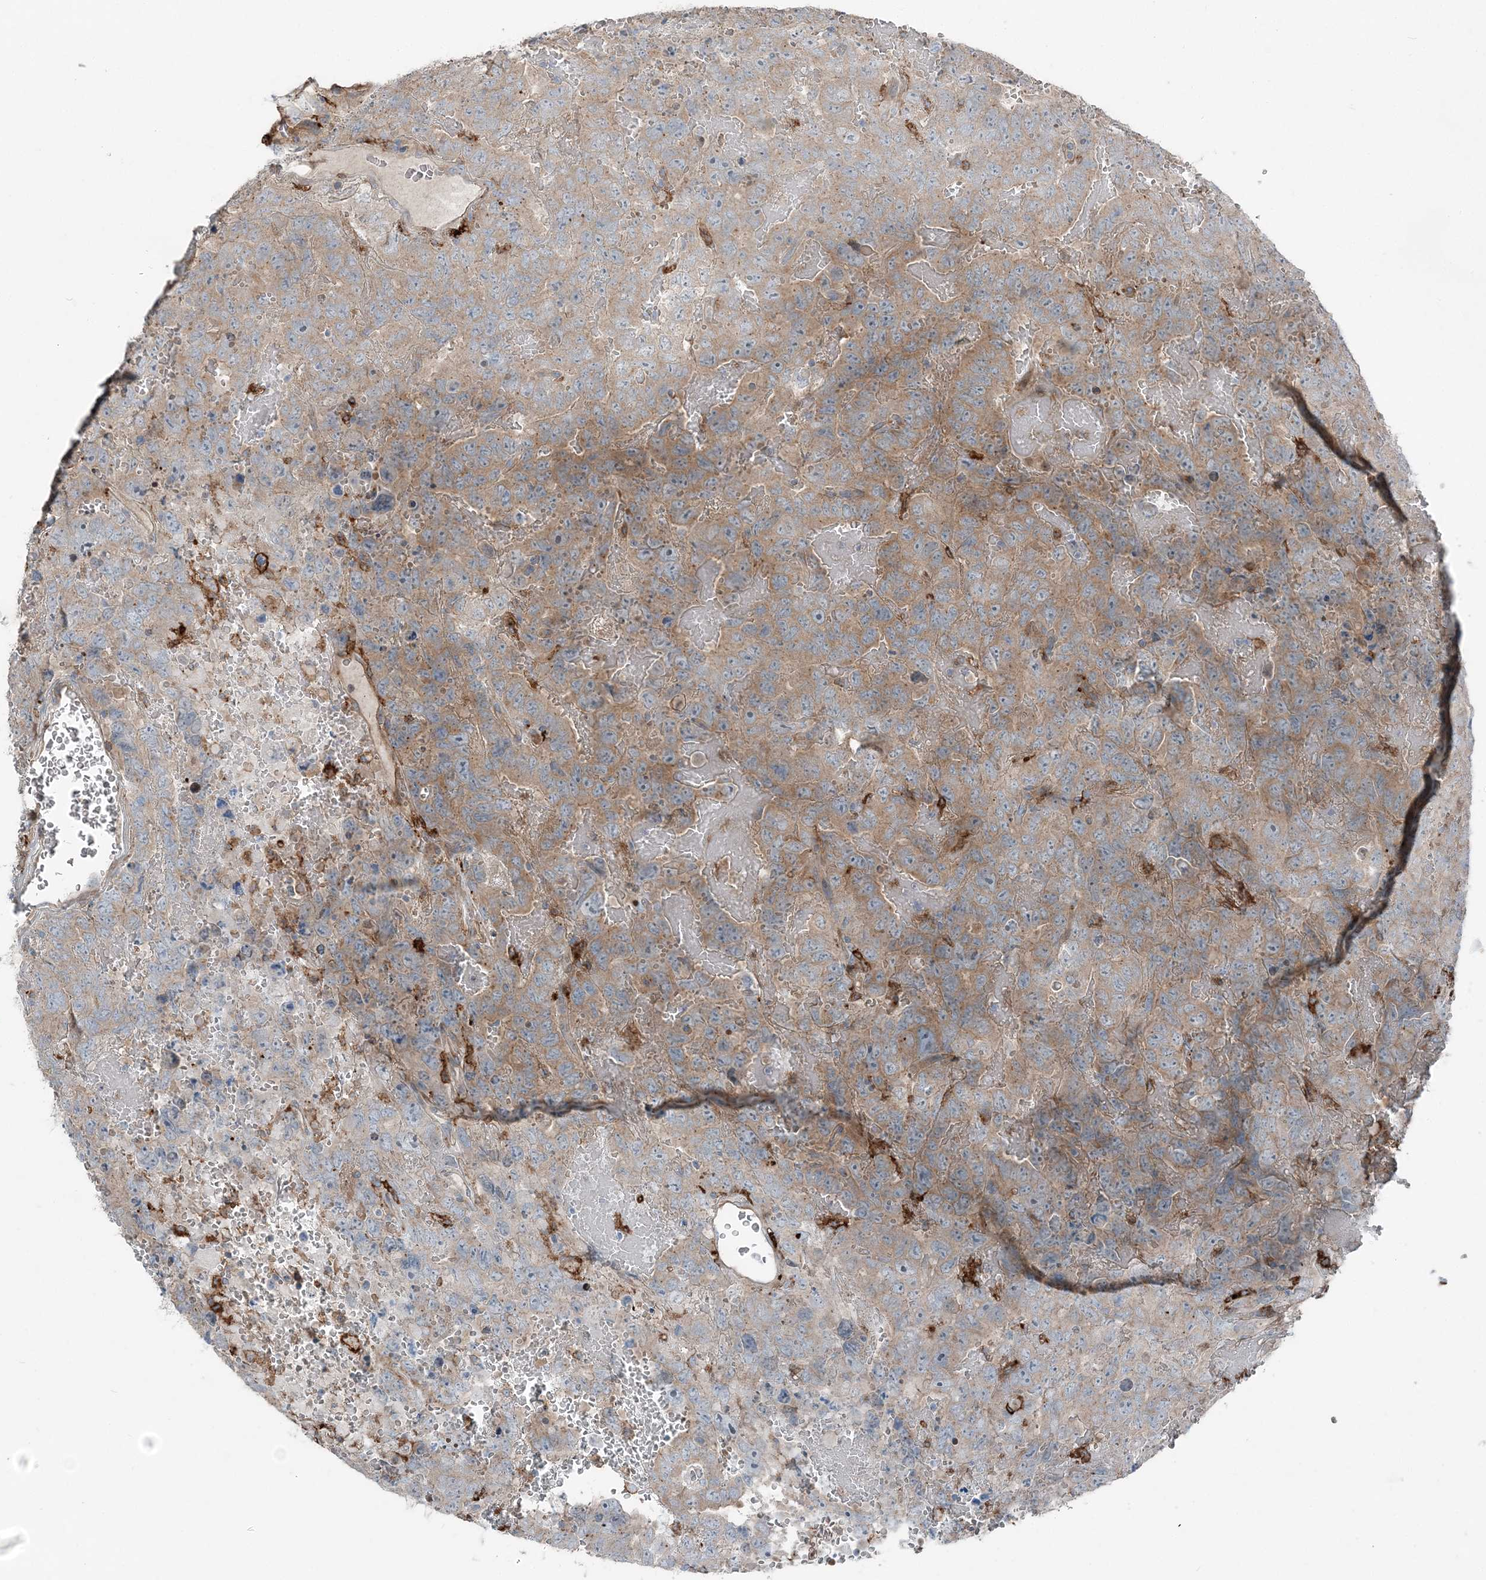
{"staining": {"intensity": "moderate", "quantity": "25%-75%", "location": "cytoplasmic/membranous"}, "tissue": "testis cancer", "cell_type": "Tumor cells", "image_type": "cancer", "snomed": [{"axis": "morphology", "description": "Carcinoma, Embryonal, NOS"}, {"axis": "topography", "description": "Testis"}], "caption": "Protein staining exhibits moderate cytoplasmic/membranous staining in approximately 25%-75% of tumor cells in embryonal carcinoma (testis).", "gene": "KY", "patient": {"sex": "male", "age": 45}}